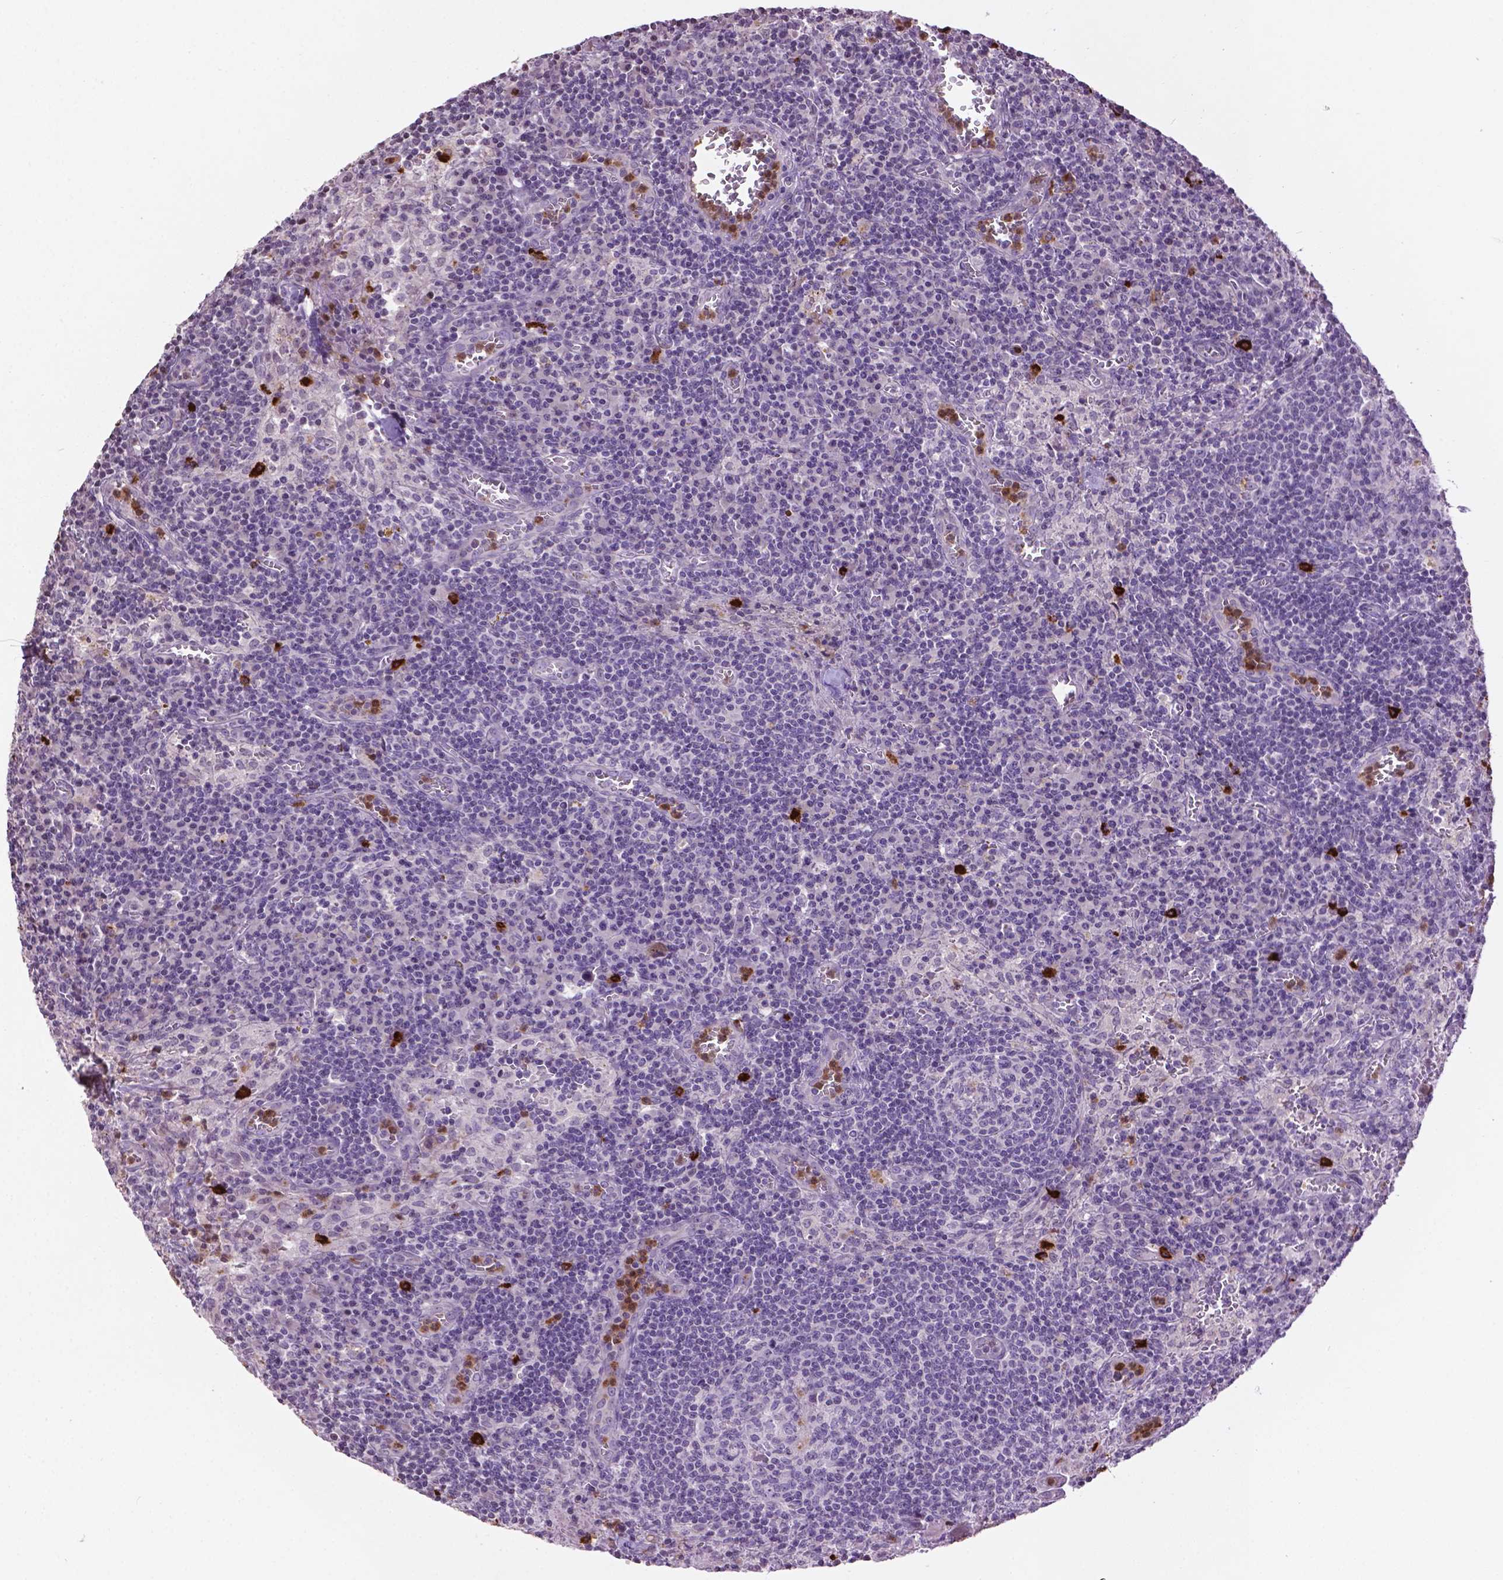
{"staining": {"intensity": "negative", "quantity": "none", "location": "none"}, "tissue": "lymph node", "cell_type": "Germinal center cells", "image_type": "normal", "snomed": [{"axis": "morphology", "description": "Normal tissue, NOS"}, {"axis": "topography", "description": "Lymph node"}], "caption": "Immunohistochemistry of normal human lymph node displays no positivity in germinal center cells.", "gene": "NTNG2", "patient": {"sex": "male", "age": 62}}